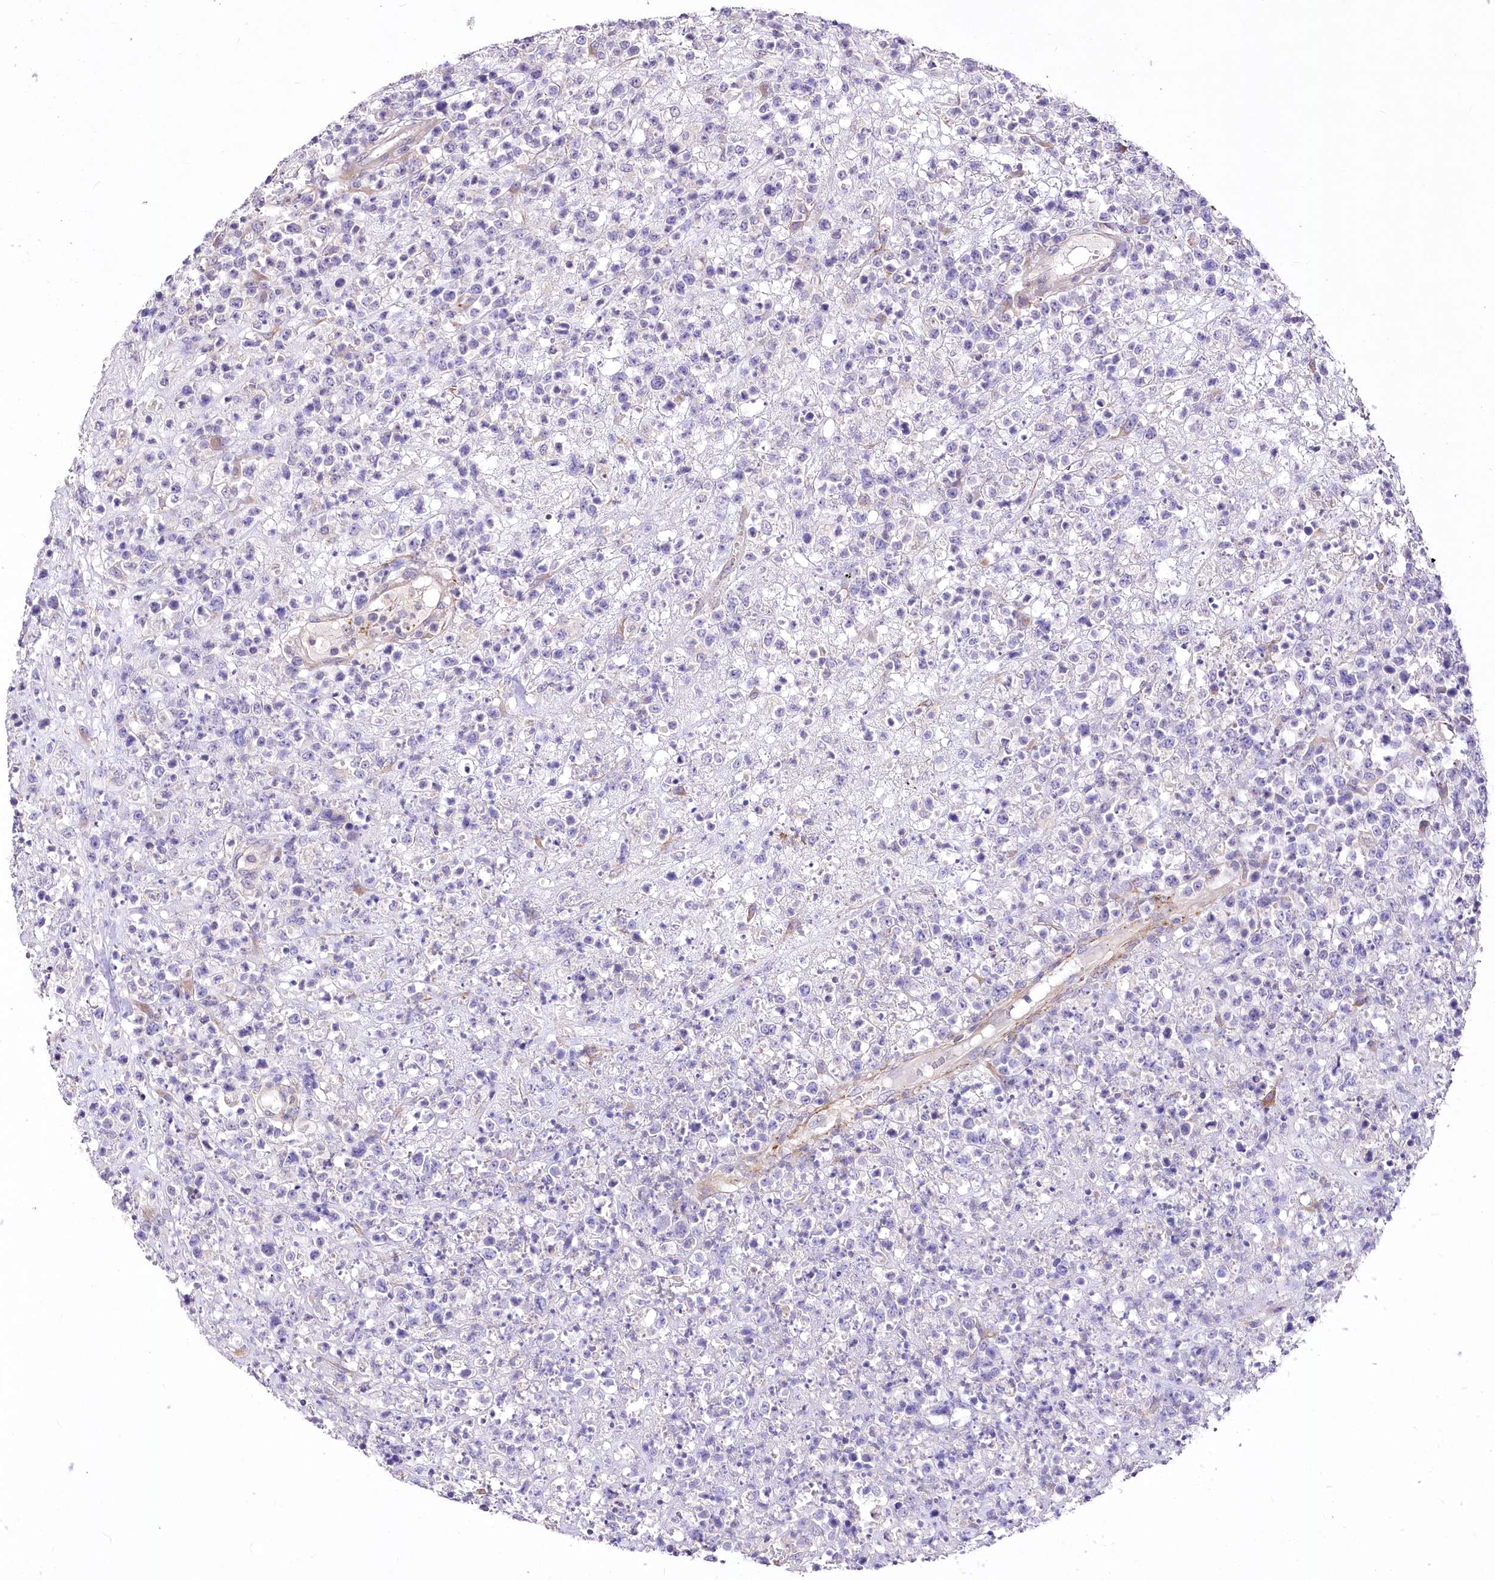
{"staining": {"intensity": "negative", "quantity": "none", "location": "none"}, "tissue": "lymphoma", "cell_type": "Tumor cells", "image_type": "cancer", "snomed": [{"axis": "morphology", "description": "Malignant lymphoma, non-Hodgkin's type, High grade"}, {"axis": "topography", "description": "Colon"}], "caption": "Tumor cells show no significant positivity in malignant lymphoma, non-Hodgkin's type (high-grade).", "gene": "RDH16", "patient": {"sex": "female", "age": 53}}